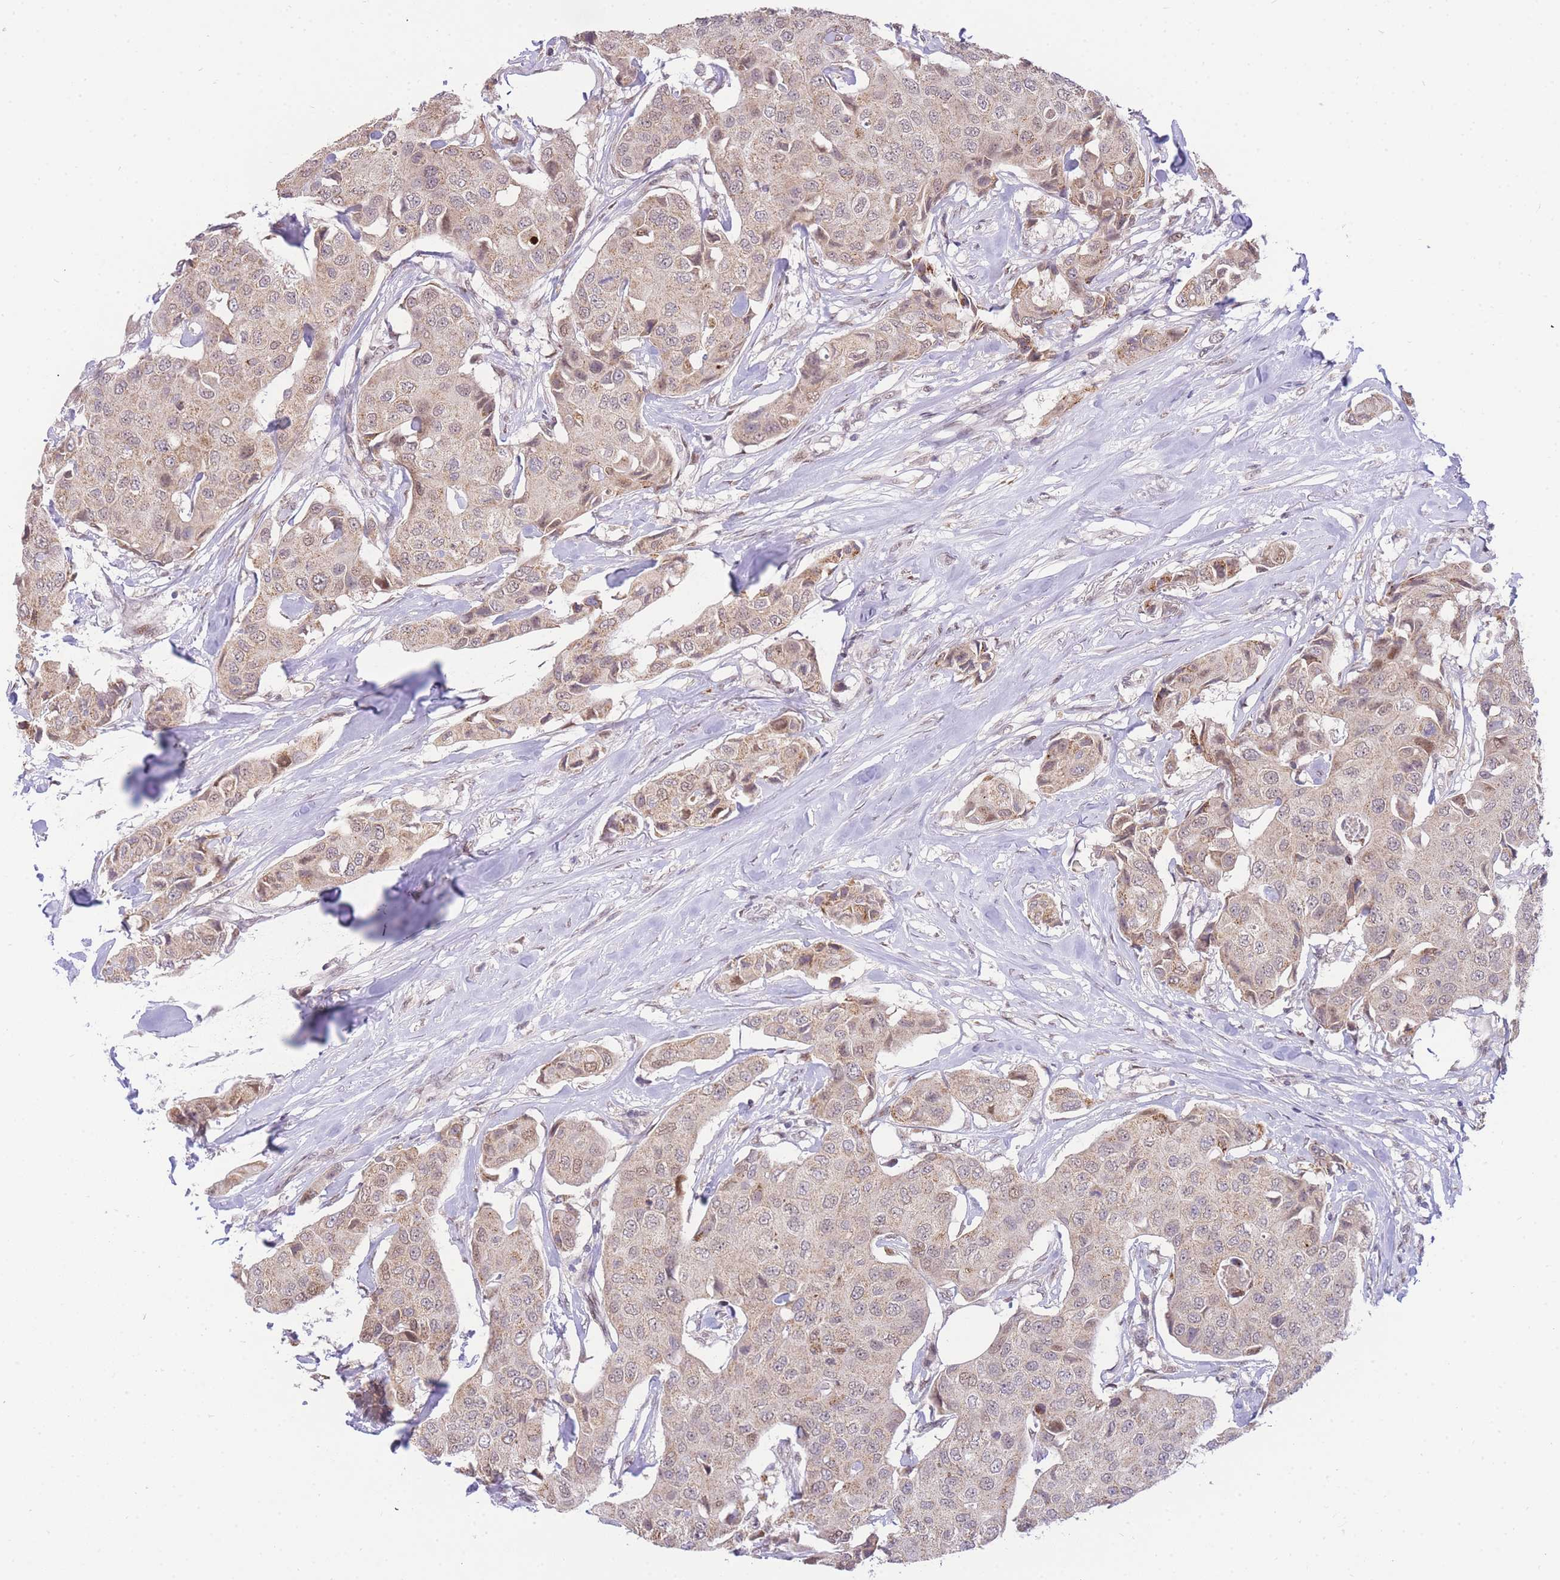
{"staining": {"intensity": "moderate", "quantity": ">75%", "location": "cytoplasmic/membranous,nuclear"}, "tissue": "breast cancer", "cell_type": "Tumor cells", "image_type": "cancer", "snomed": [{"axis": "morphology", "description": "Duct carcinoma"}, {"axis": "topography", "description": "Breast"}], "caption": "Immunohistochemical staining of human breast cancer shows medium levels of moderate cytoplasmic/membranous and nuclear protein staining in about >75% of tumor cells.", "gene": "PUS10", "patient": {"sex": "female", "age": 80}}